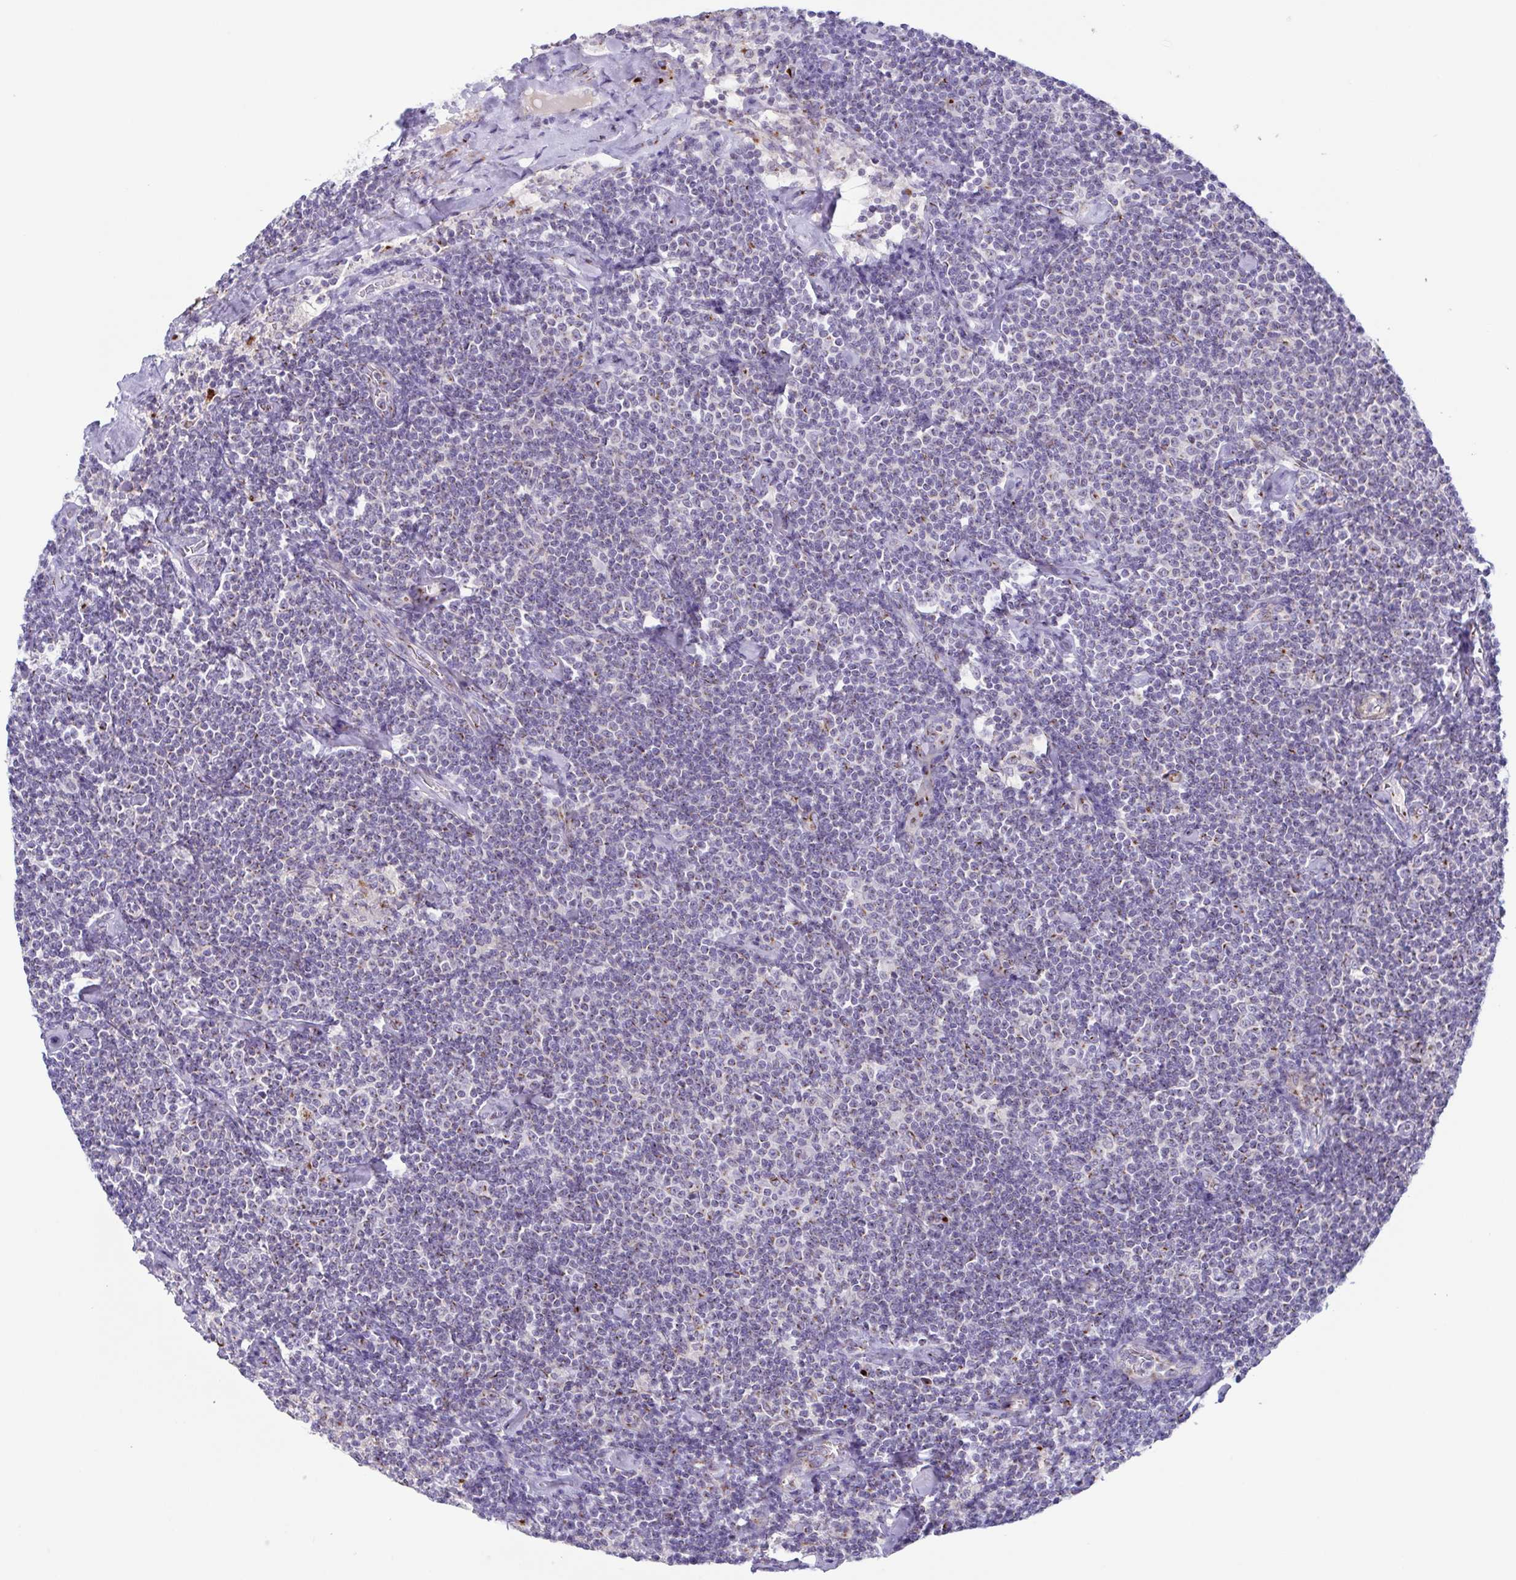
{"staining": {"intensity": "weak", "quantity": "<25%", "location": "cytoplasmic/membranous"}, "tissue": "lymphoma", "cell_type": "Tumor cells", "image_type": "cancer", "snomed": [{"axis": "morphology", "description": "Malignant lymphoma, non-Hodgkin's type, Low grade"}, {"axis": "topography", "description": "Lymph node"}], "caption": "Tumor cells are negative for brown protein staining in low-grade malignant lymphoma, non-Hodgkin's type.", "gene": "COL17A1", "patient": {"sex": "male", "age": 81}}